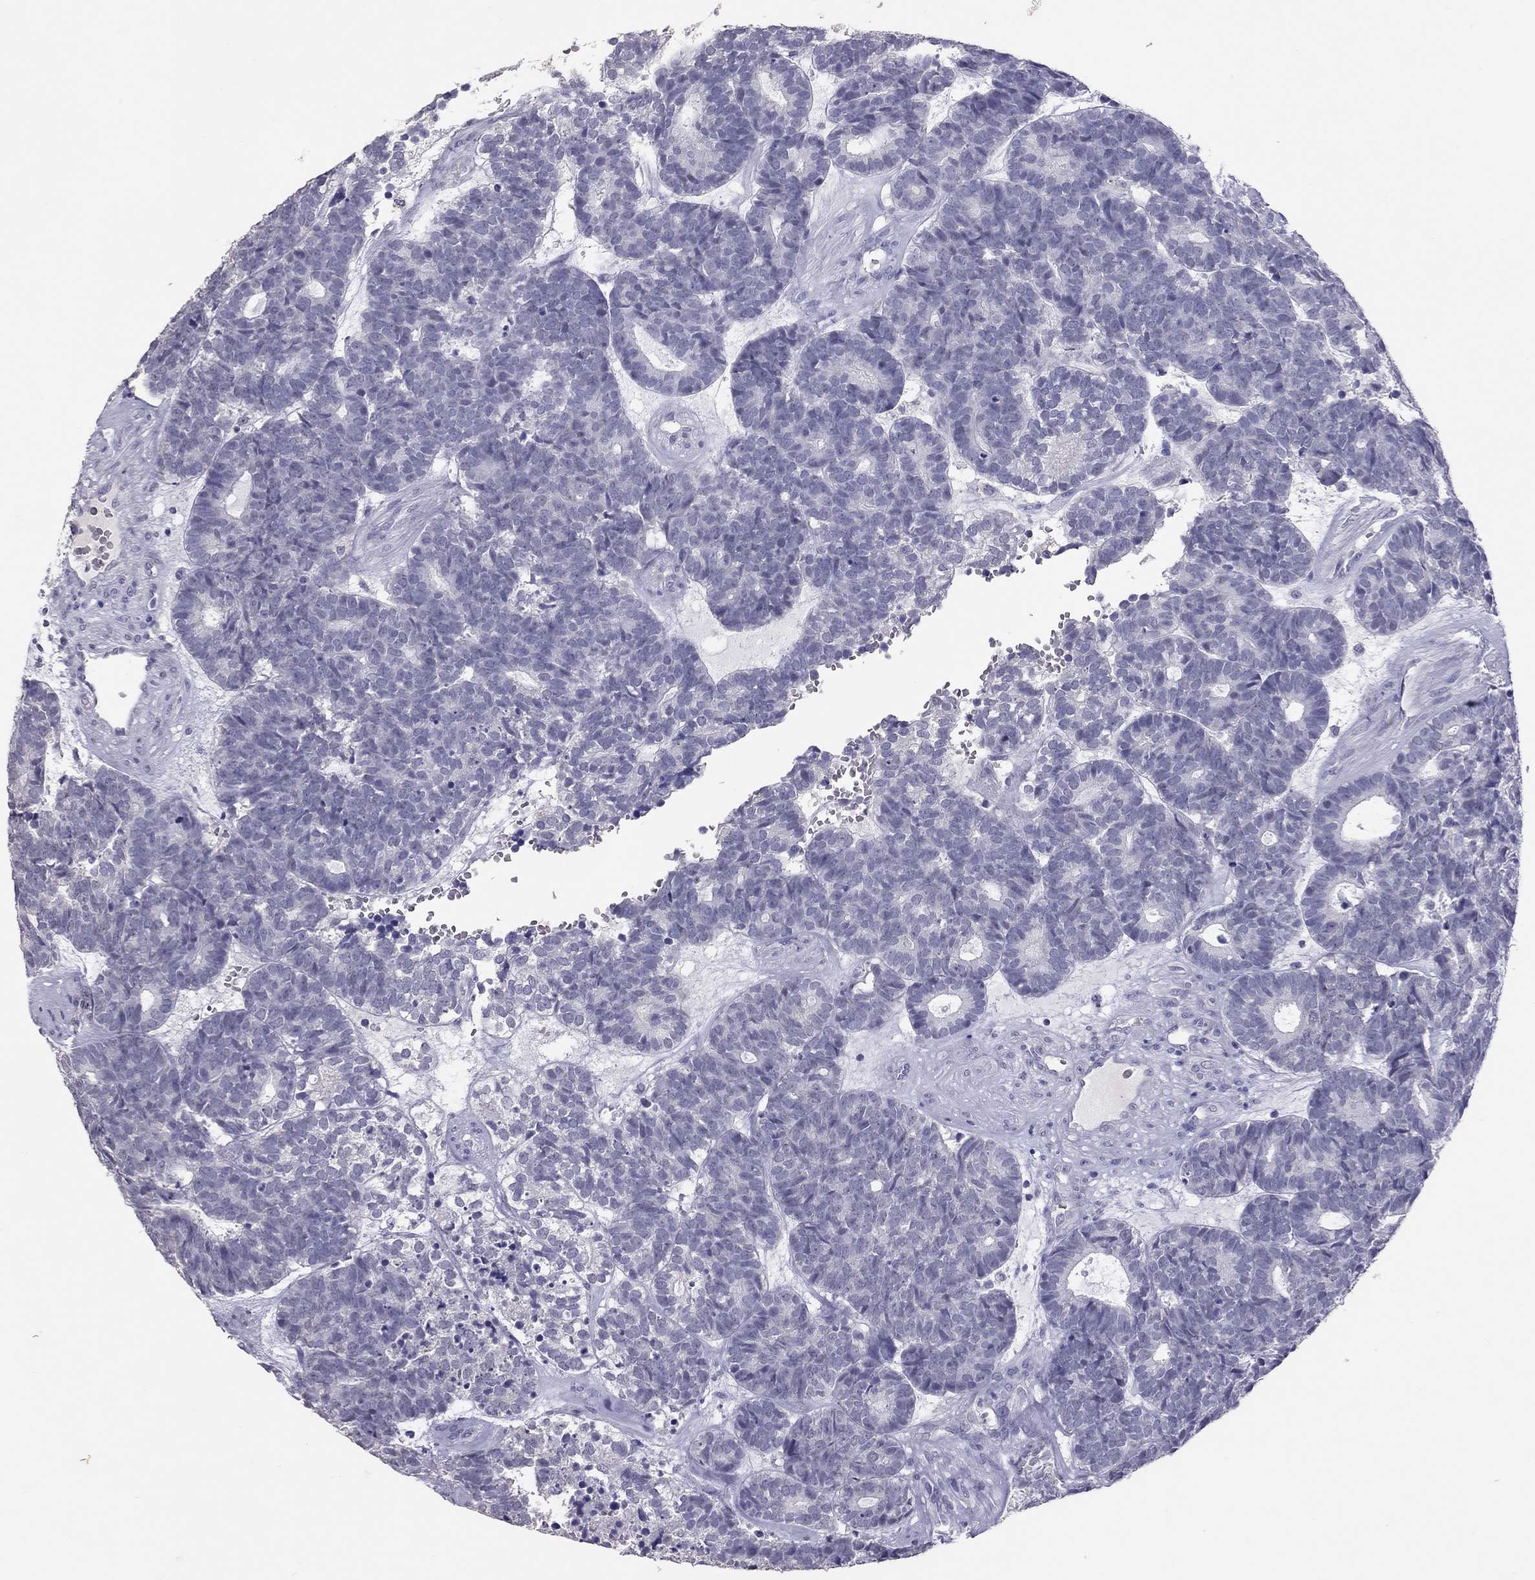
{"staining": {"intensity": "negative", "quantity": "none", "location": "none"}, "tissue": "head and neck cancer", "cell_type": "Tumor cells", "image_type": "cancer", "snomed": [{"axis": "morphology", "description": "Adenocarcinoma, NOS"}, {"axis": "topography", "description": "Head-Neck"}], "caption": "DAB immunohistochemical staining of adenocarcinoma (head and neck) reveals no significant expression in tumor cells. The staining was performed using DAB to visualize the protein expression in brown, while the nuclei were stained in blue with hematoxylin (Magnification: 20x).", "gene": "PSMB11", "patient": {"sex": "female", "age": 81}}